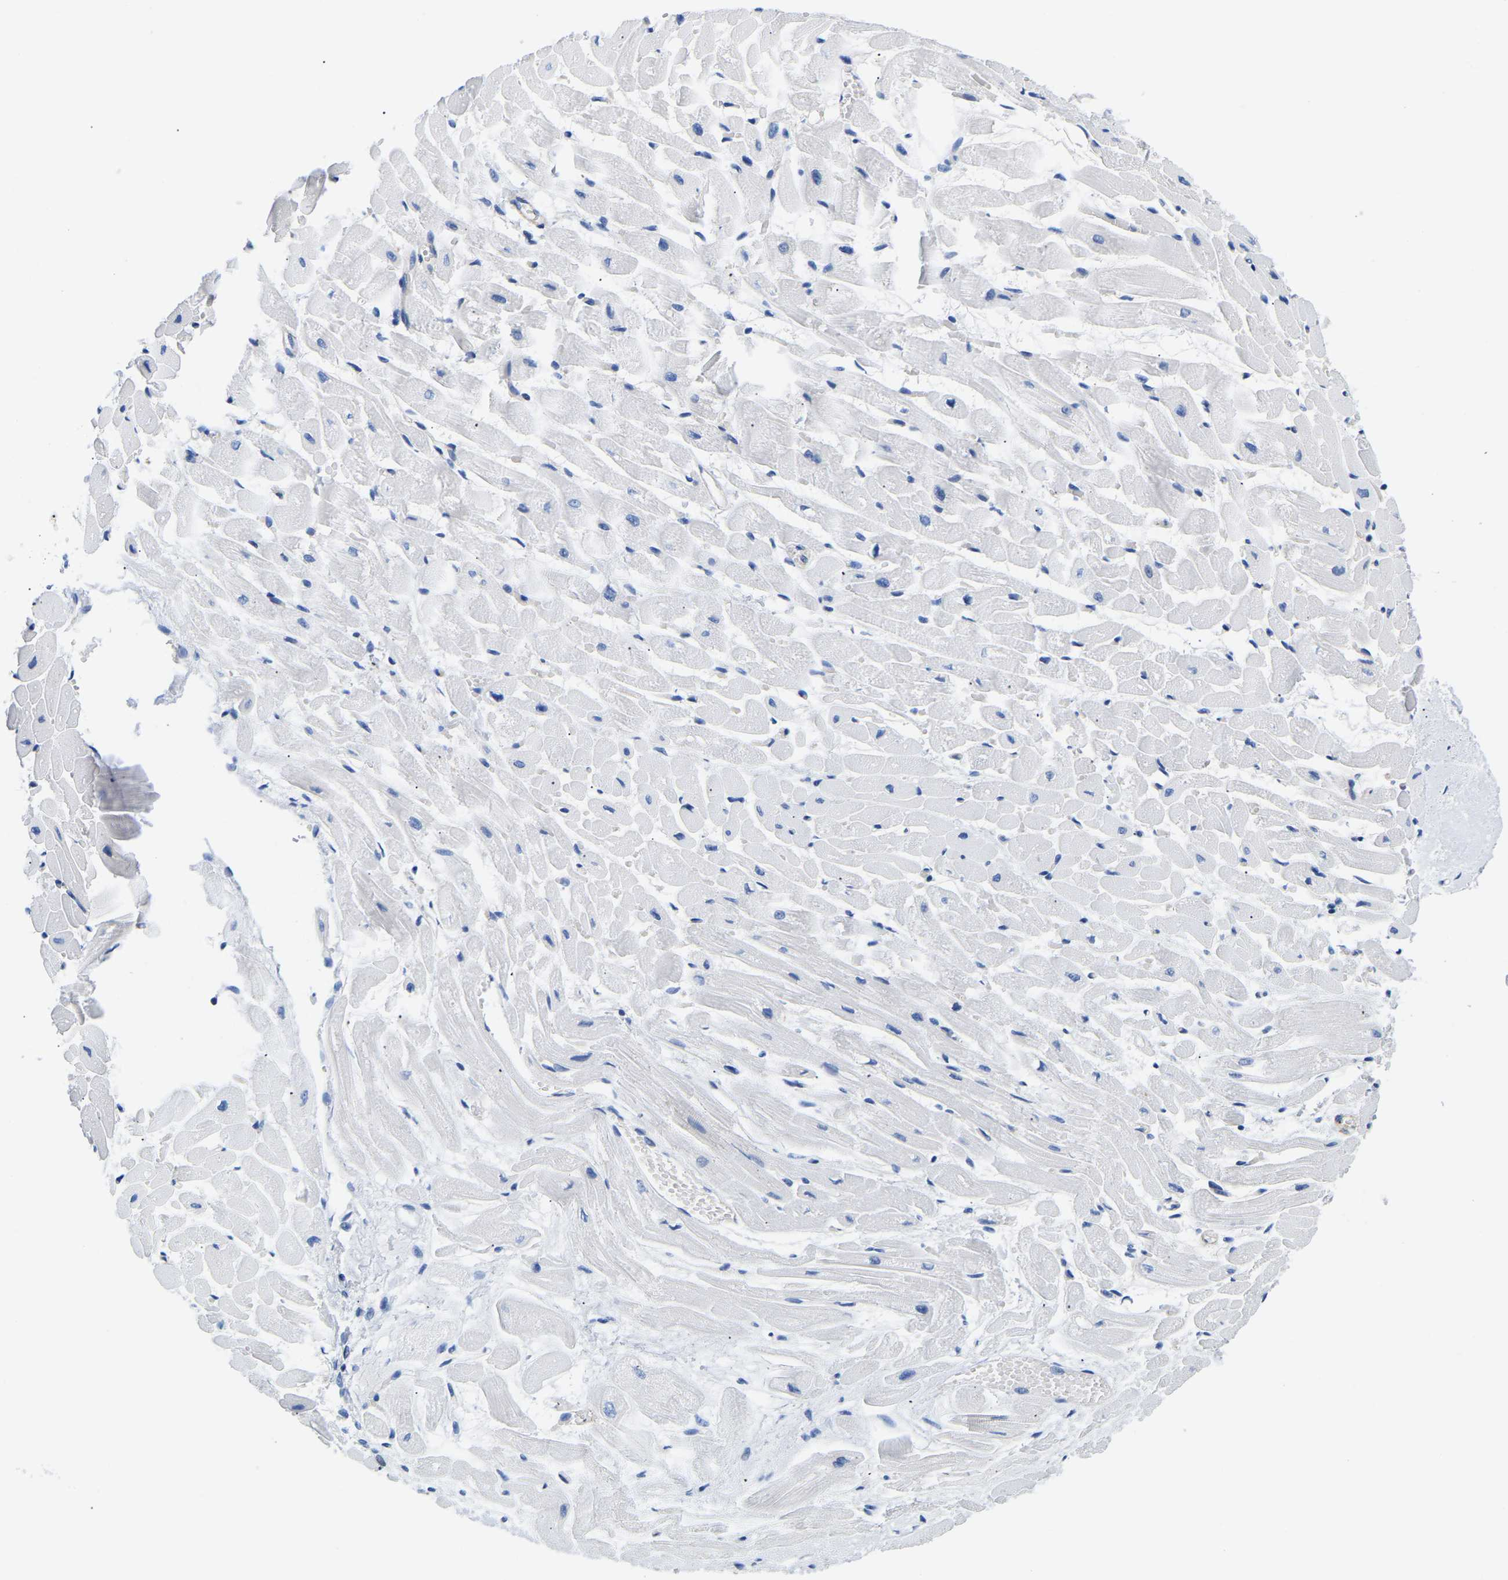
{"staining": {"intensity": "negative", "quantity": "none", "location": "none"}, "tissue": "heart muscle", "cell_type": "Cardiomyocytes", "image_type": "normal", "snomed": [{"axis": "morphology", "description": "Normal tissue, NOS"}, {"axis": "topography", "description": "Heart"}], "caption": "Immunohistochemistry of benign human heart muscle shows no expression in cardiomyocytes.", "gene": "UPK3A", "patient": {"sex": "male", "age": 45}}